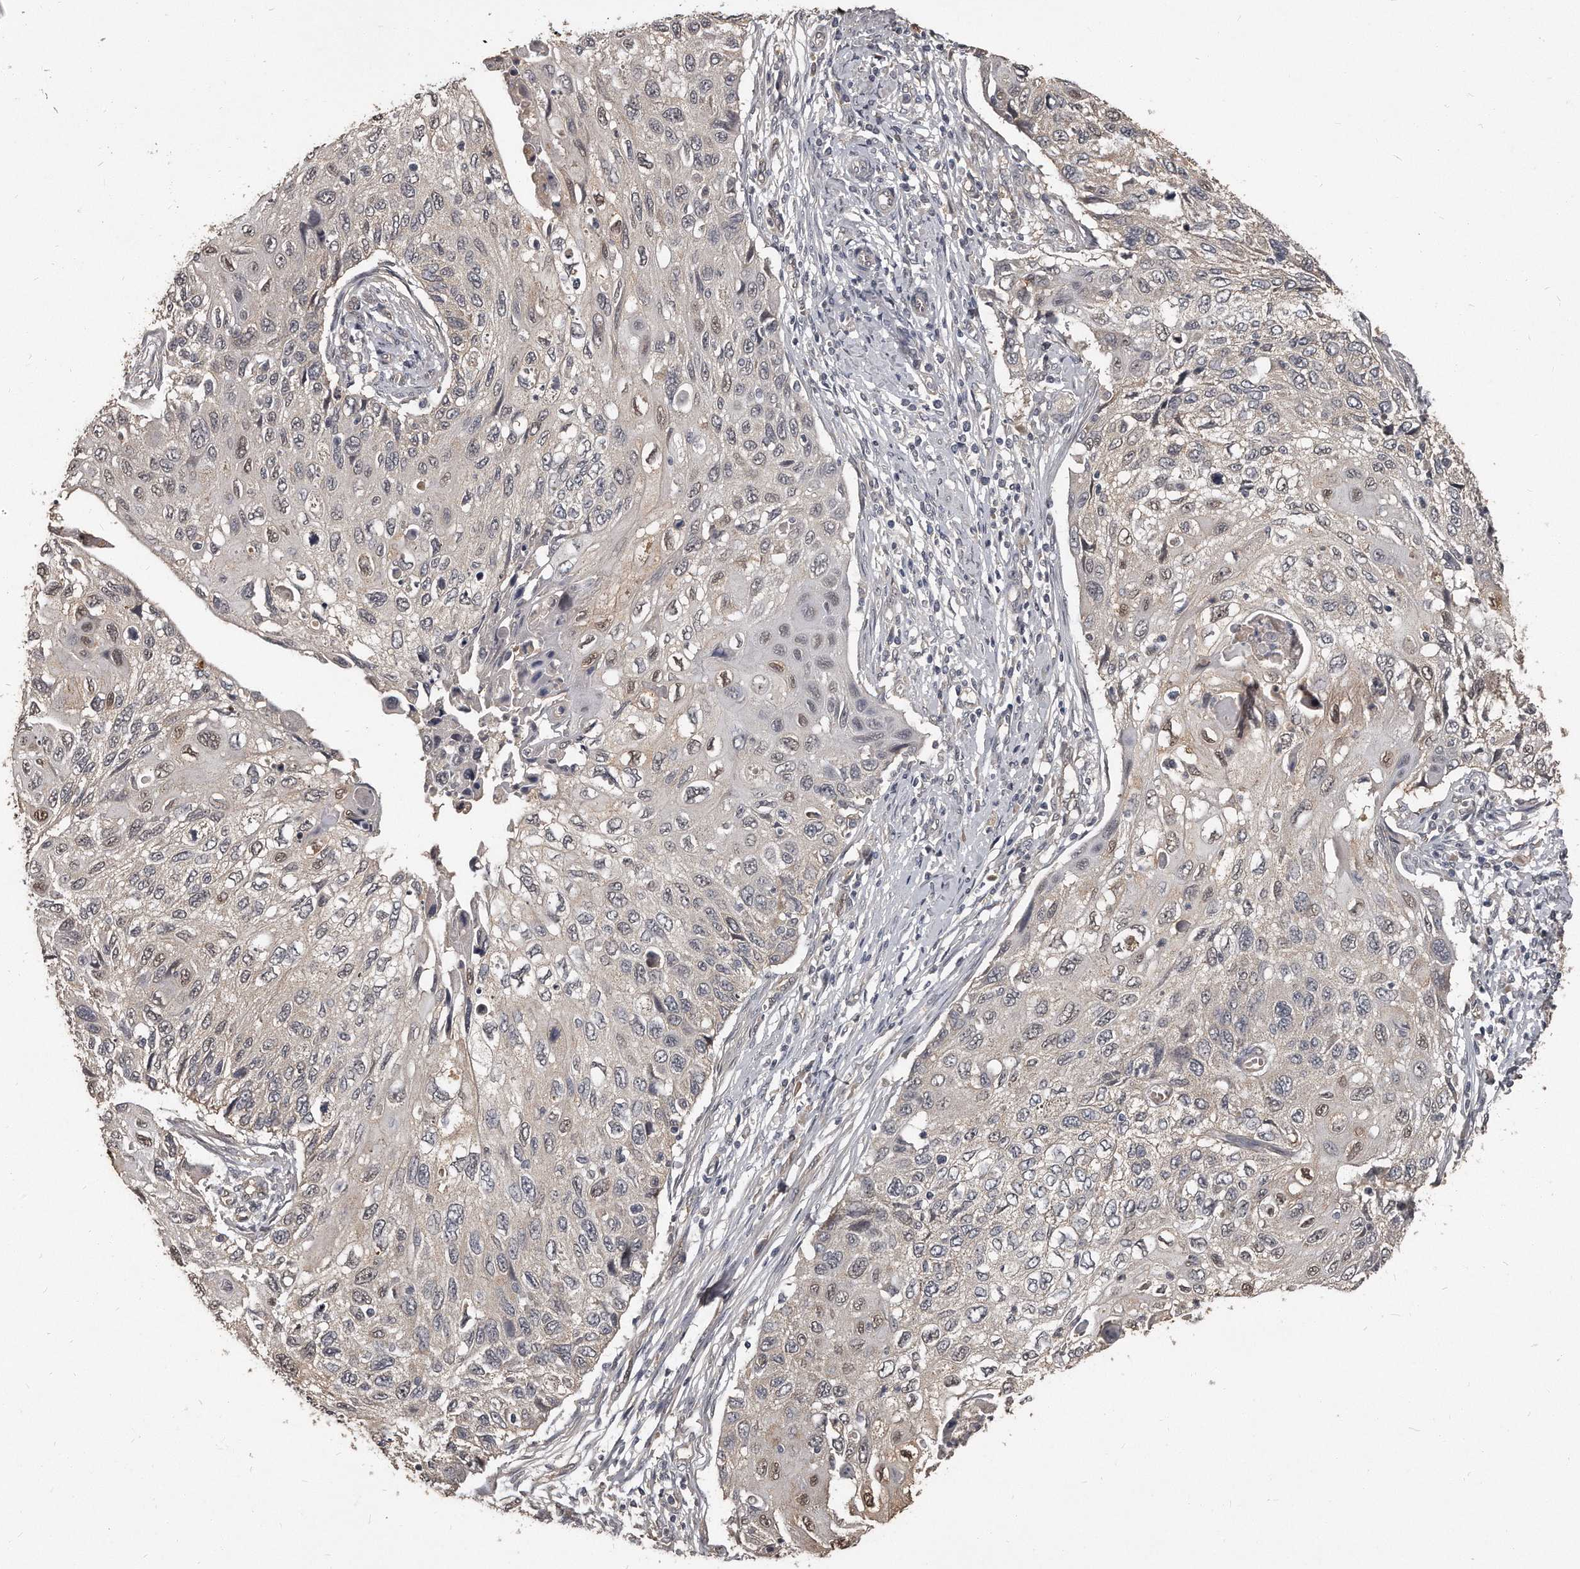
{"staining": {"intensity": "weak", "quantity": "<25%", "location": "nuclear"}, "tissue": "cervical cancer", "cell_type": "Tumor cells", "image_type": "cancer", "snomed": [{"axis": "morphology", "description": "Squamous cell carcinoma, NOS"}, {"axis": "topography", "description": "Cervix"}], "caption": "Tumor cells are negative for brown protein staining in cervical cancer (squamous cell carcinoma).", "gene": "GRB10", "patient": {"sex": "female", "age": 70}}